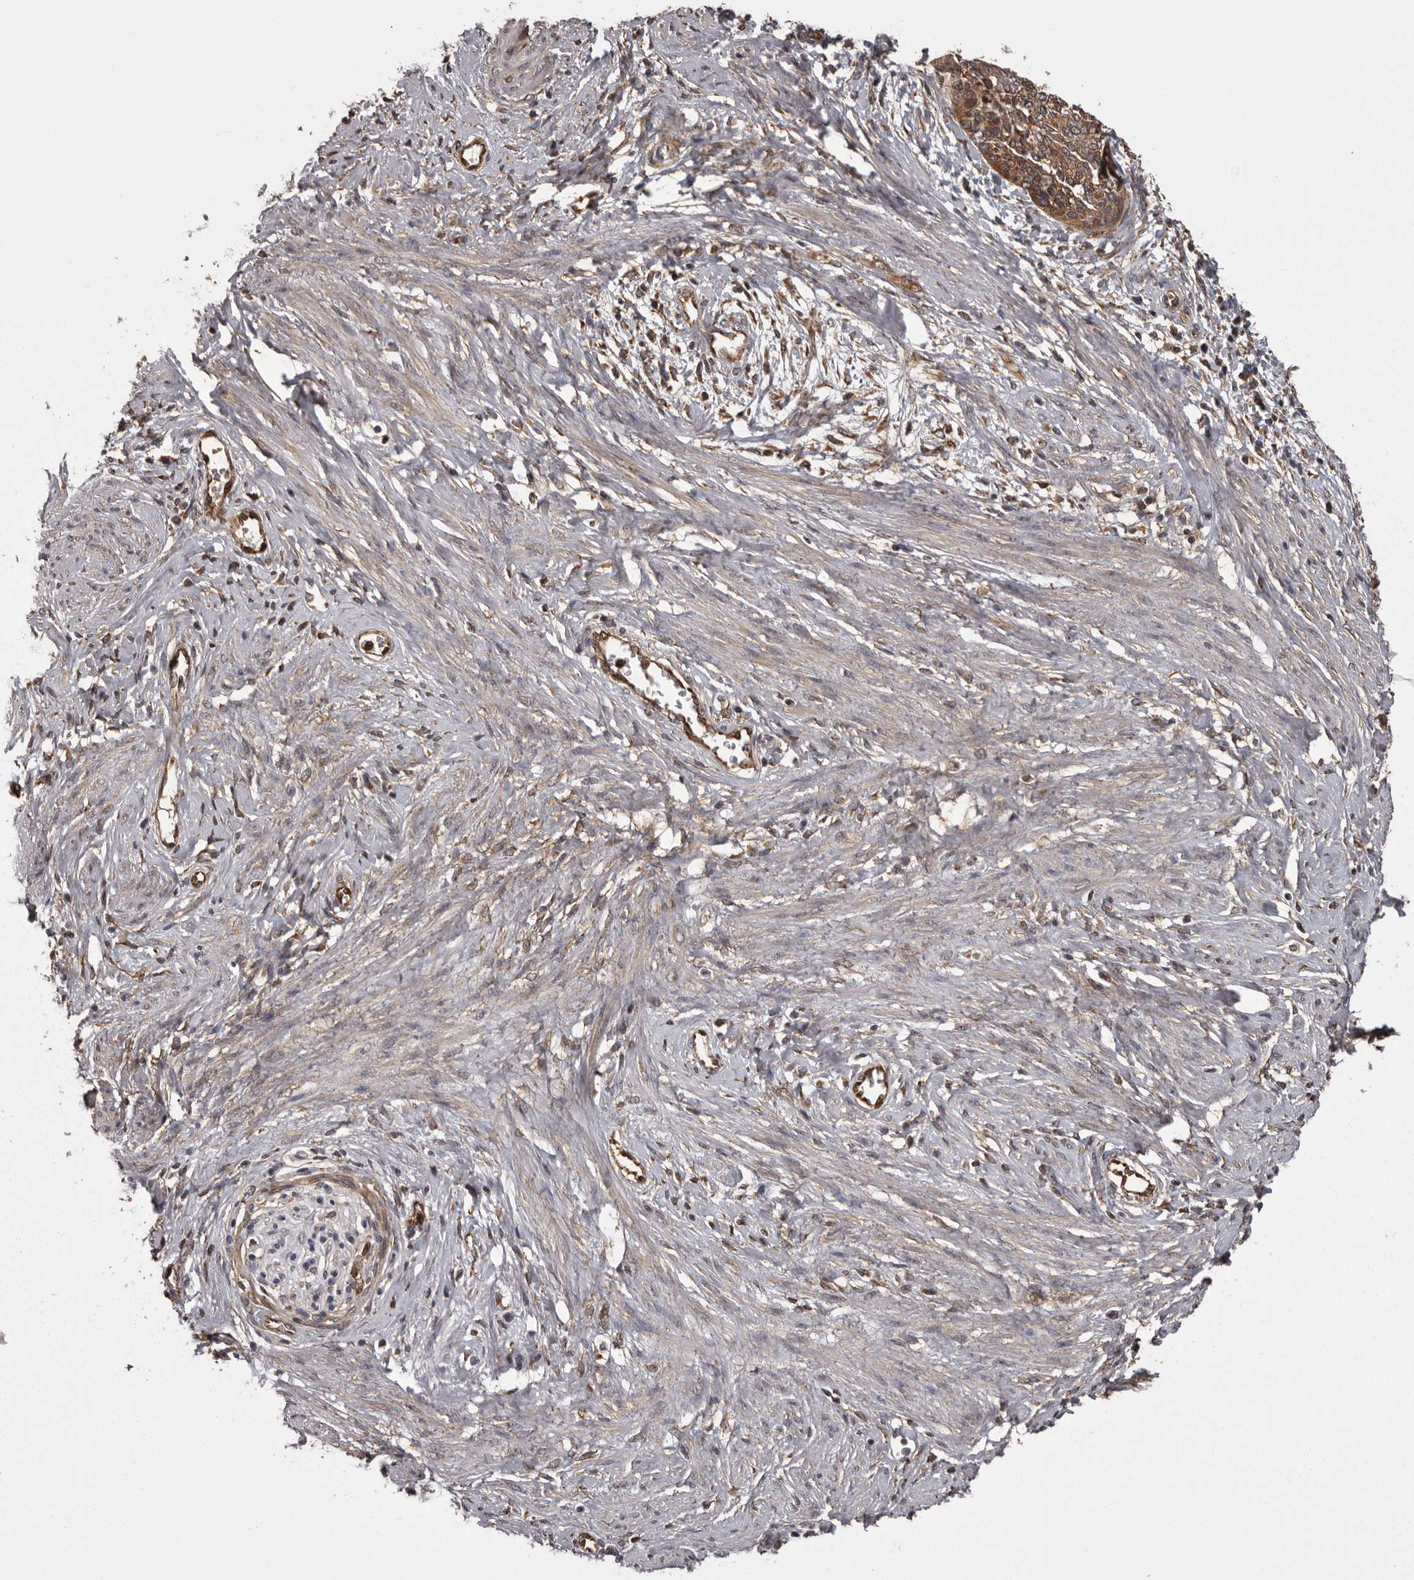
{"staining": {"intensity": "moderate", "quantity": ">75%", "location": "cytoplasmic/membranous"}, "tissue": "cervical cancer", "cell_type": "Tumor cells", "image_type": "cancer", "snomed": [{"axis": "morphology", "description": "Squamous cell carcinoma, NOS"}, {"axis": "topography", "description": "Cervix"}], "caption": "Moderate cytoplasmic/membranous positivity for a protein is appreciated in approximately >75% of tumor cells of cervical cancer (squamous cell carcinoma) using immunohistochemistry (IHC).", "gene": "DARS1", "patient": {"sex": "female", "age": 37}}